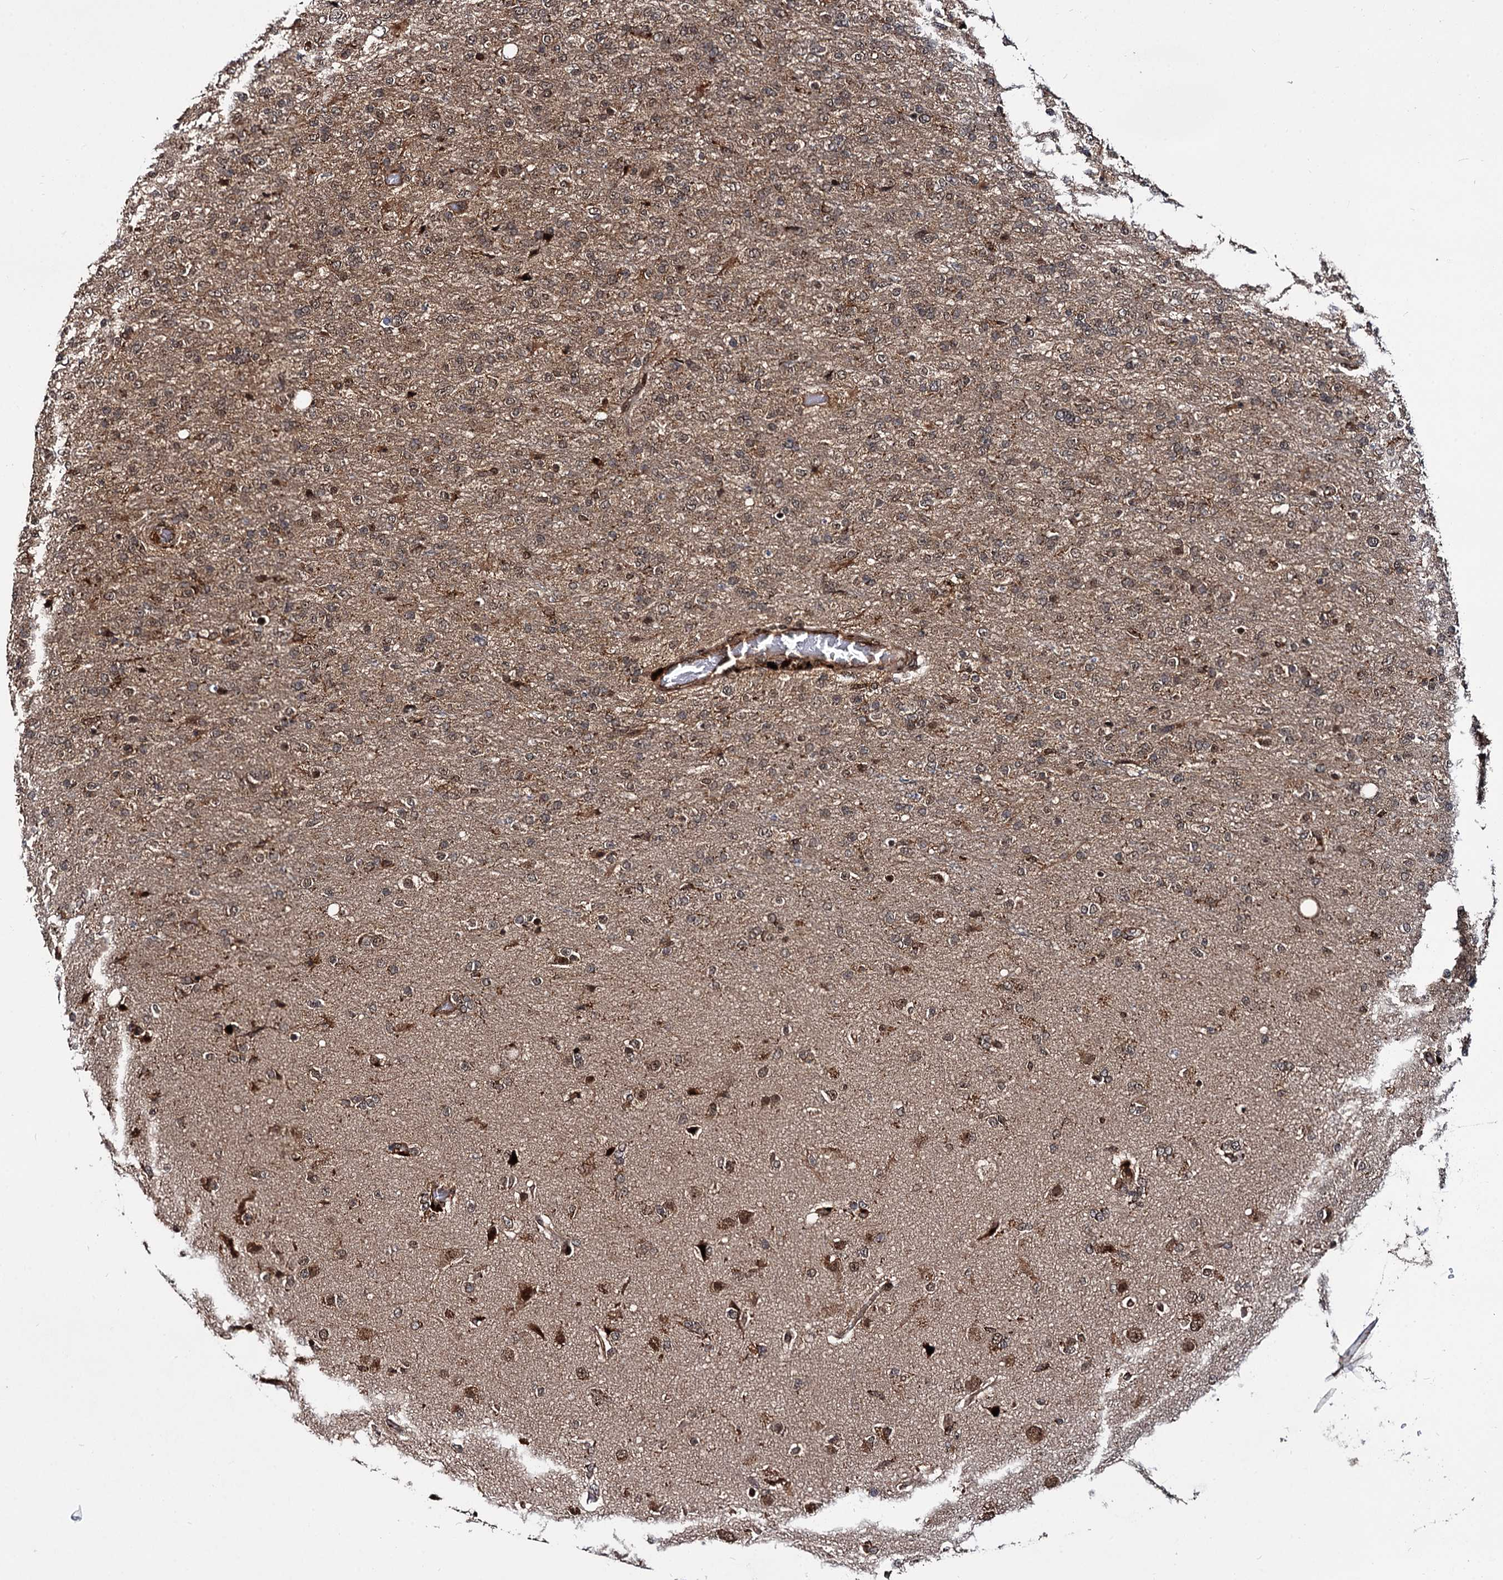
{"staining": {"intensity": "negative", "quantity": "none", "location": "none"}, "tissue": "glioma", "cell_type": "Tumor cells", "image_type": "cancer", "snomed": [{"axis": "morphology", "description": "Glioma, malignant, High grade"}, {"axis": "topography", "description": "Brain"}], "caption": "Protein analysis of malignant glioma (high-grade) reveals no significant staining in tumor cells. The staining is performed using DAB (3,3'-diaminobenzidine) brown chromogen with nuclei counter-stained in using hematoxylin.", "gene": "CEP192", "patient": {"sex": "female", "age": 74}}